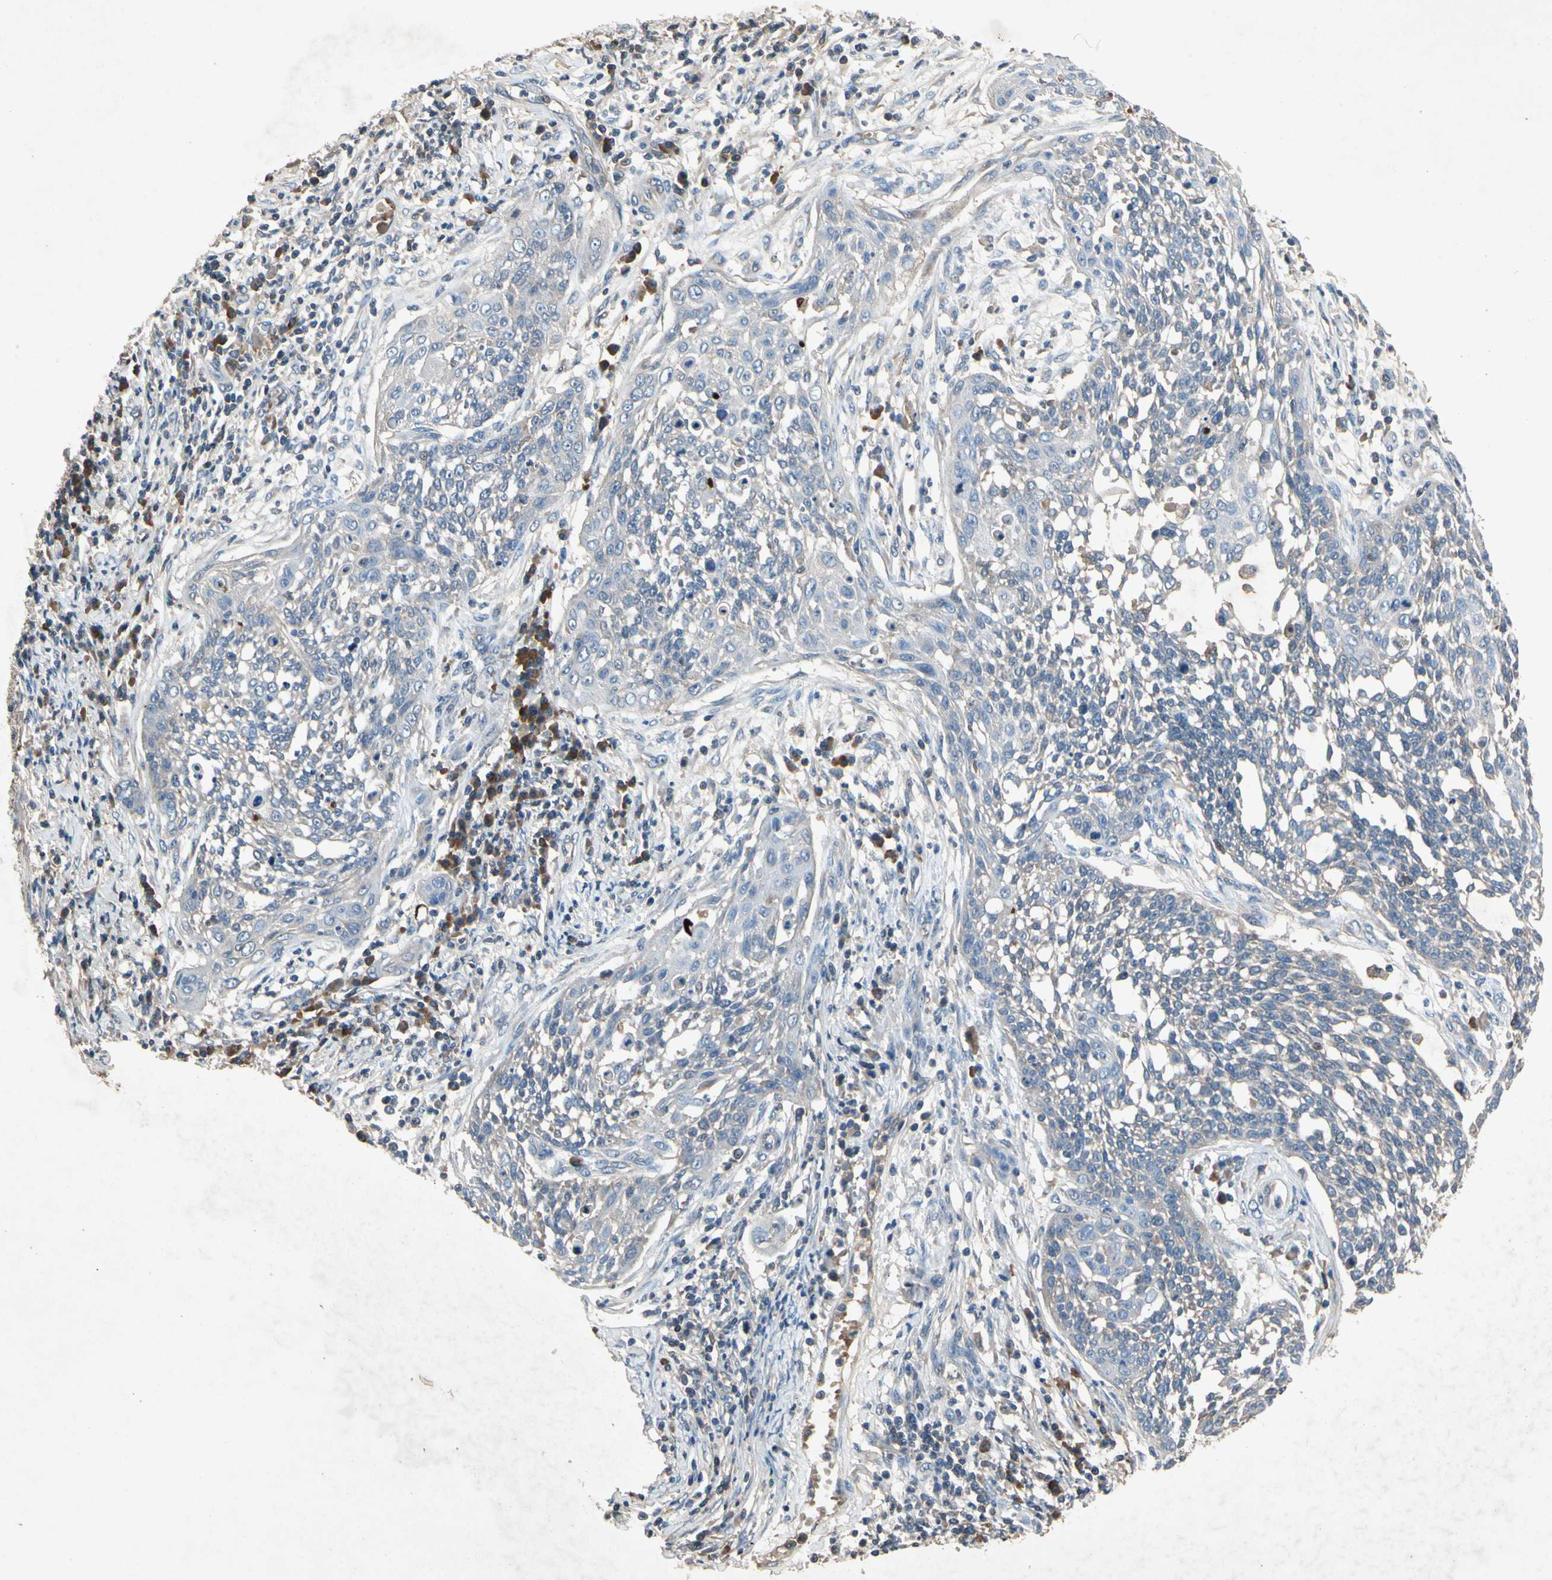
{"staining": {"intensity": "weak", "quantity": "25%-75%", "location": "cytoplasmic/membranous"}, "tissue": "cervical cancer", "cell_type": "Tumor cells", "image_type": "cancer", "snomed": [{"axis": "morphology", "description": "Squamous cell carcinoma, NOS"}, {"axis": "topography", "description": "Cervix"}], "caption": "A brown stain labels weak cytoplasmic/membranous expression of a protein in human squamous cell carcinoma (cervical) tumor cells. The staining is performed using DAB (3,3'-diaminobenzidine) brown chromogen to label protein expression. The nuclei are counter-stained blue using hematoxylin.", "gene": "IL1RL1", "patient": {"sex": "female", "age": 34}}